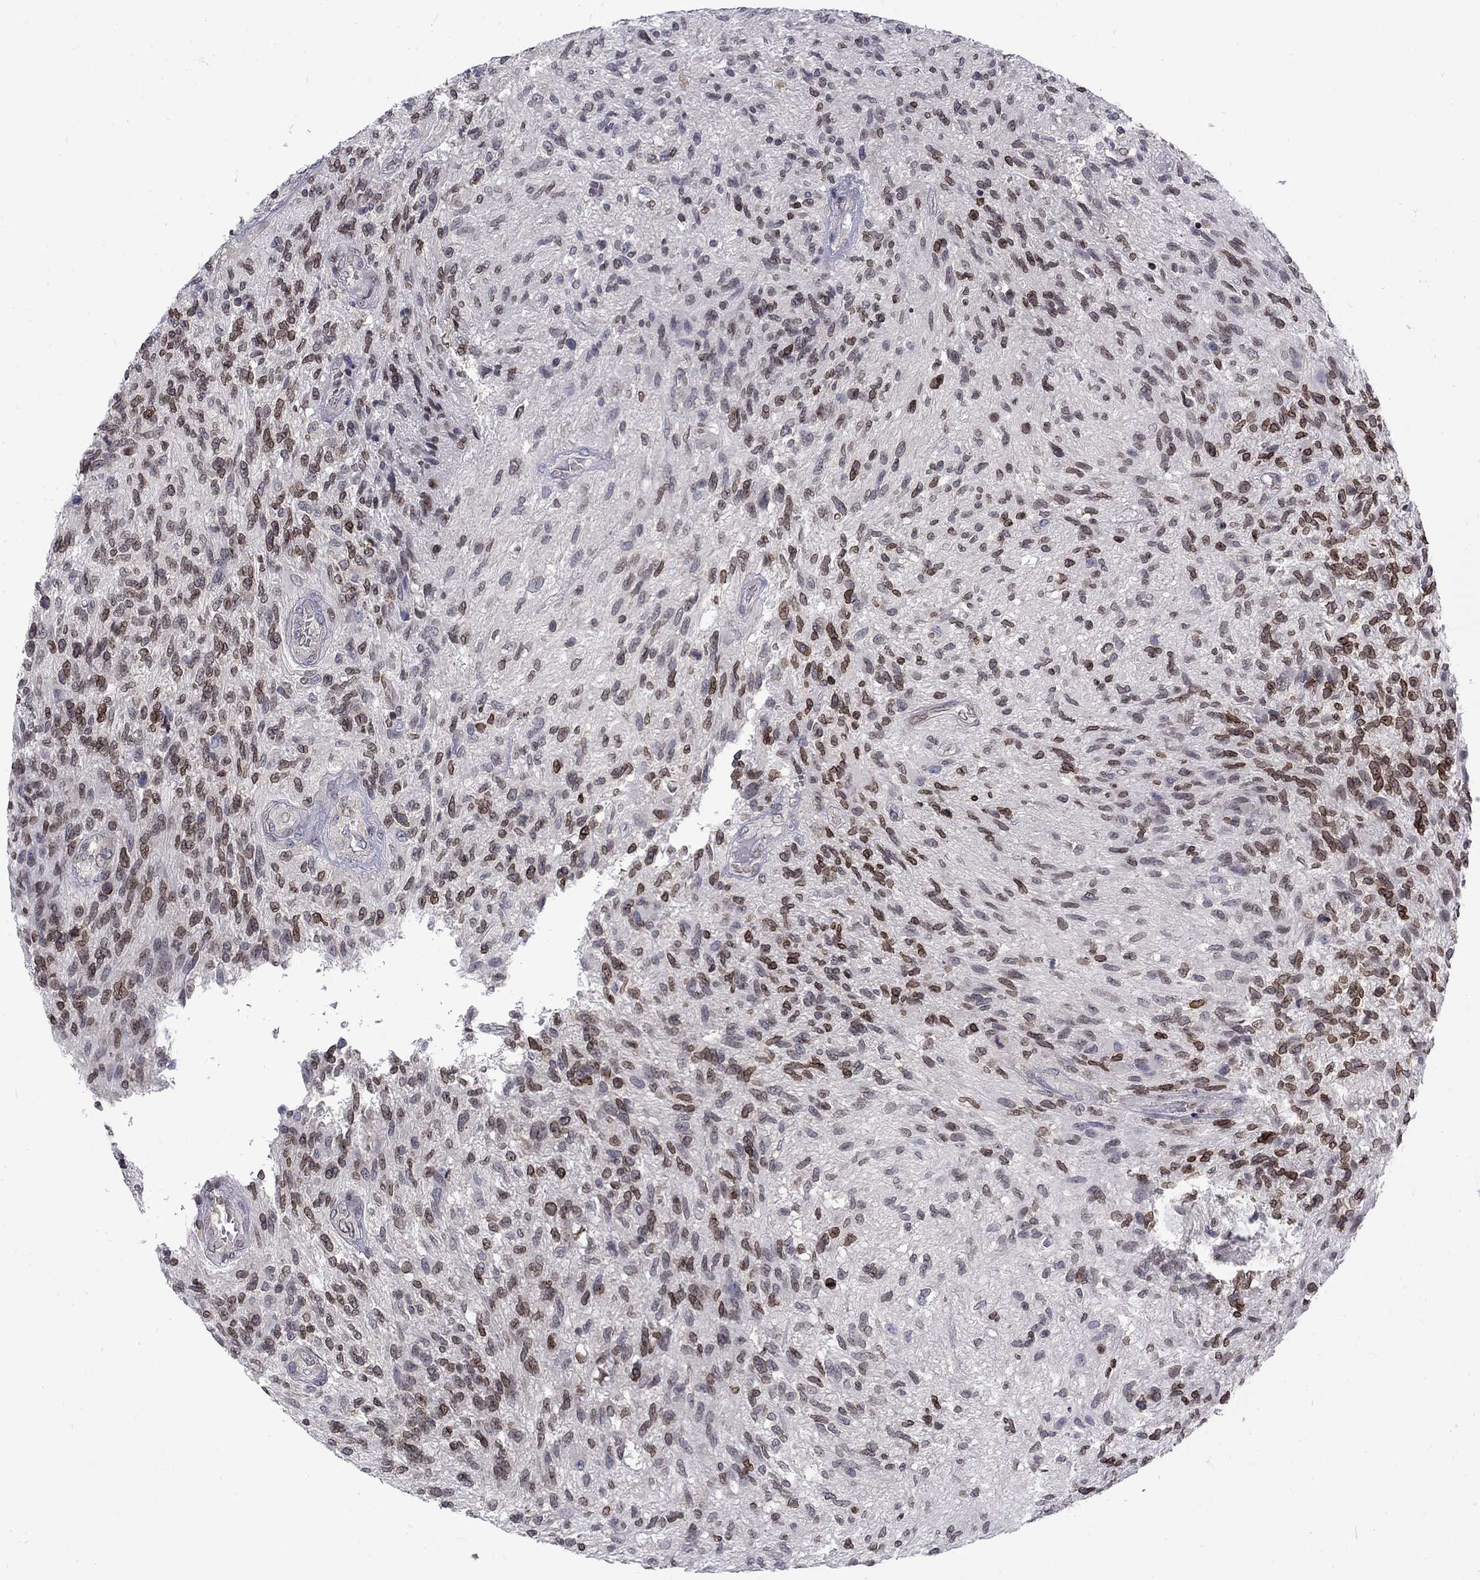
{"staining": {"intensity": "strong", "quantity": "25%-75%", "location": "cytoplasmic/membranous,nuclear"}, "tissue": "glioma", "cell_type": "Tumor cells", "image_type": "cancer", "snomed": [{"axis": "morphology", "description": "Glioma, malignant, High grade"}, {"axis": "topography", "description": "Brain"}], "caption": "Human malignant high-grade glioma stained with a brown dye demonstrates strong cytoplasmic/membranous and nuclear positive expression in about 25%-75% of tumor cells.", "gene": "SLA", "patient": {"sex": "male", "age": 56}}